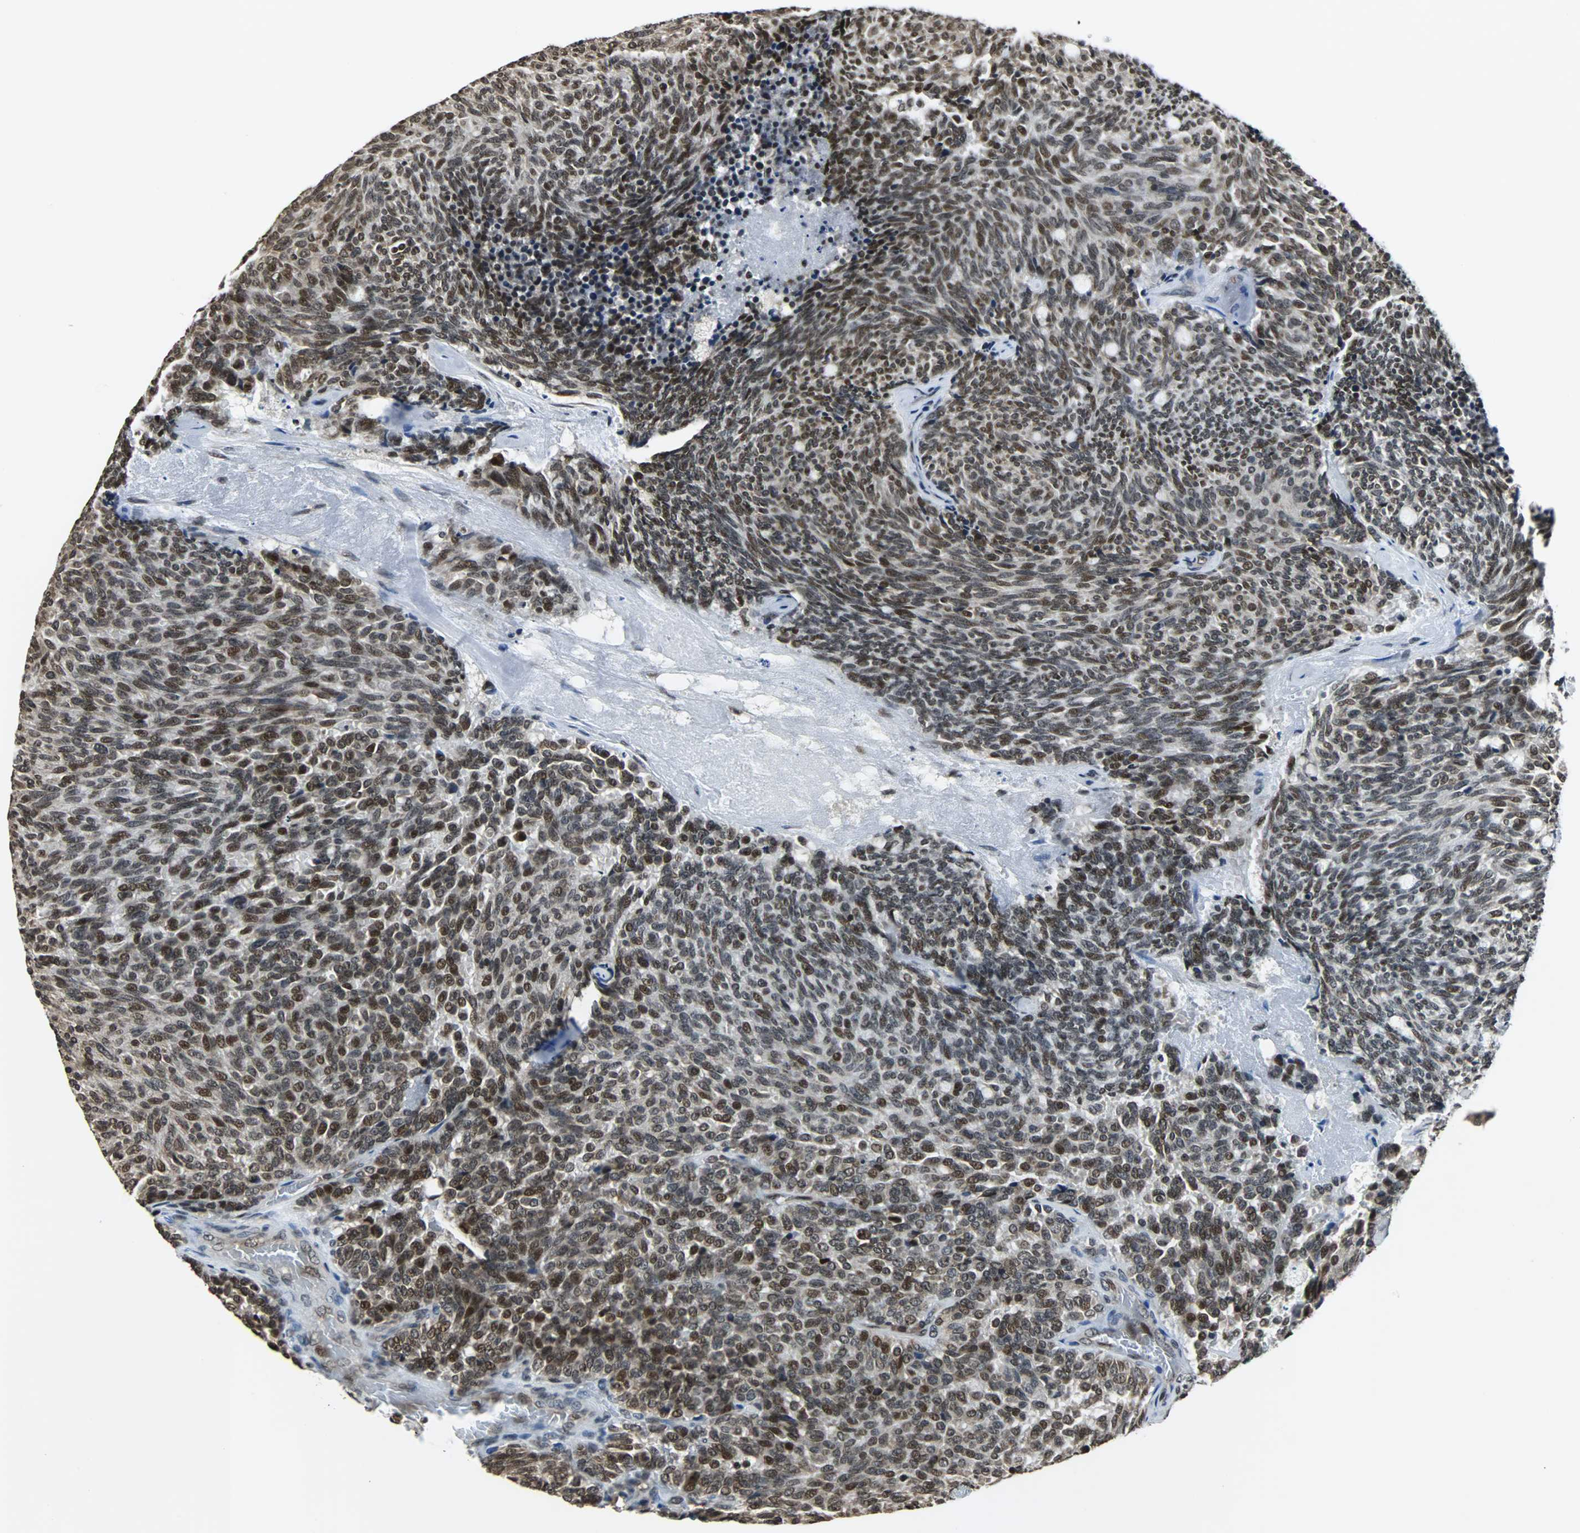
{"staining": {"intensity": "strong", "quantity": ">75%", "location": "nuclear"}, "tissue": "carcinoid", "cell_type": "Tumor cells", "image_type": "cancer", "snomed": [{"axis": "morphology", "description": "Carcinoid, malignant, NOS"}, {"axis": "topography", "description": "Pancreas"}], "caption": "Malignant carcinoid tissue displays strong nuclear staining in approximately >75% of tumor cells, visualized by immunohistochemistry.", "gene": "REST", "patient": {"sex": "female", "age": 54}}